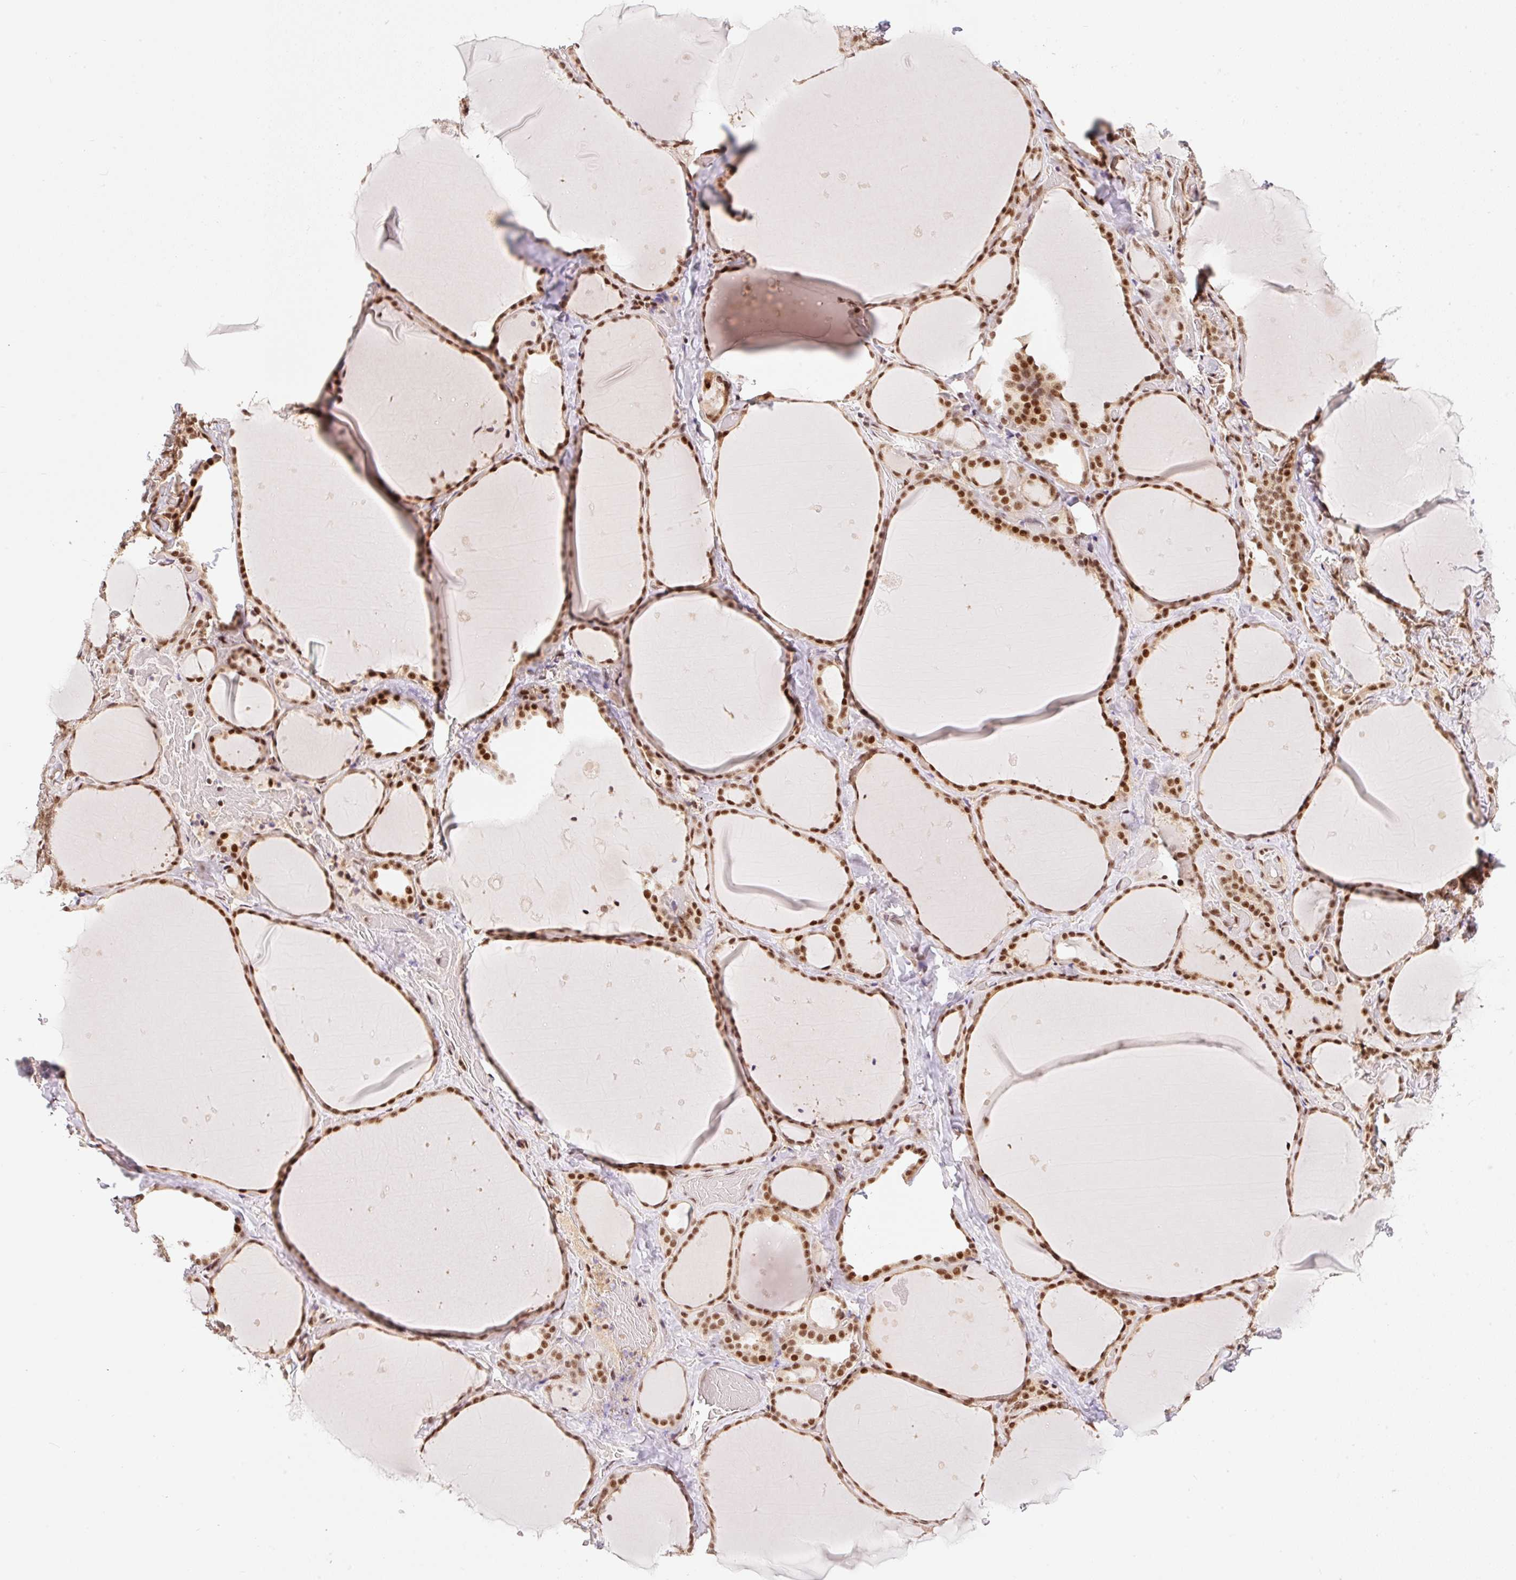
{"staining": {"intensity": "strong", "quantity": ">75%", "location": "nuclear"}, "tissue": "thyroid gland", "cell_type": "Glandular cells", "image_type": "normal", "snomed": [{"axis": "morphology", "description": "Normal tissue, NOS"}, {"axis": "topography", "description": "Thyroid gland"}], "caption": "A brown stain highlights strong nuclear expression of a protein in glandular cells of unremarkable thyroid gland.", "gene": "INTS8", "patient": {"sex": "female", "age": 36}}